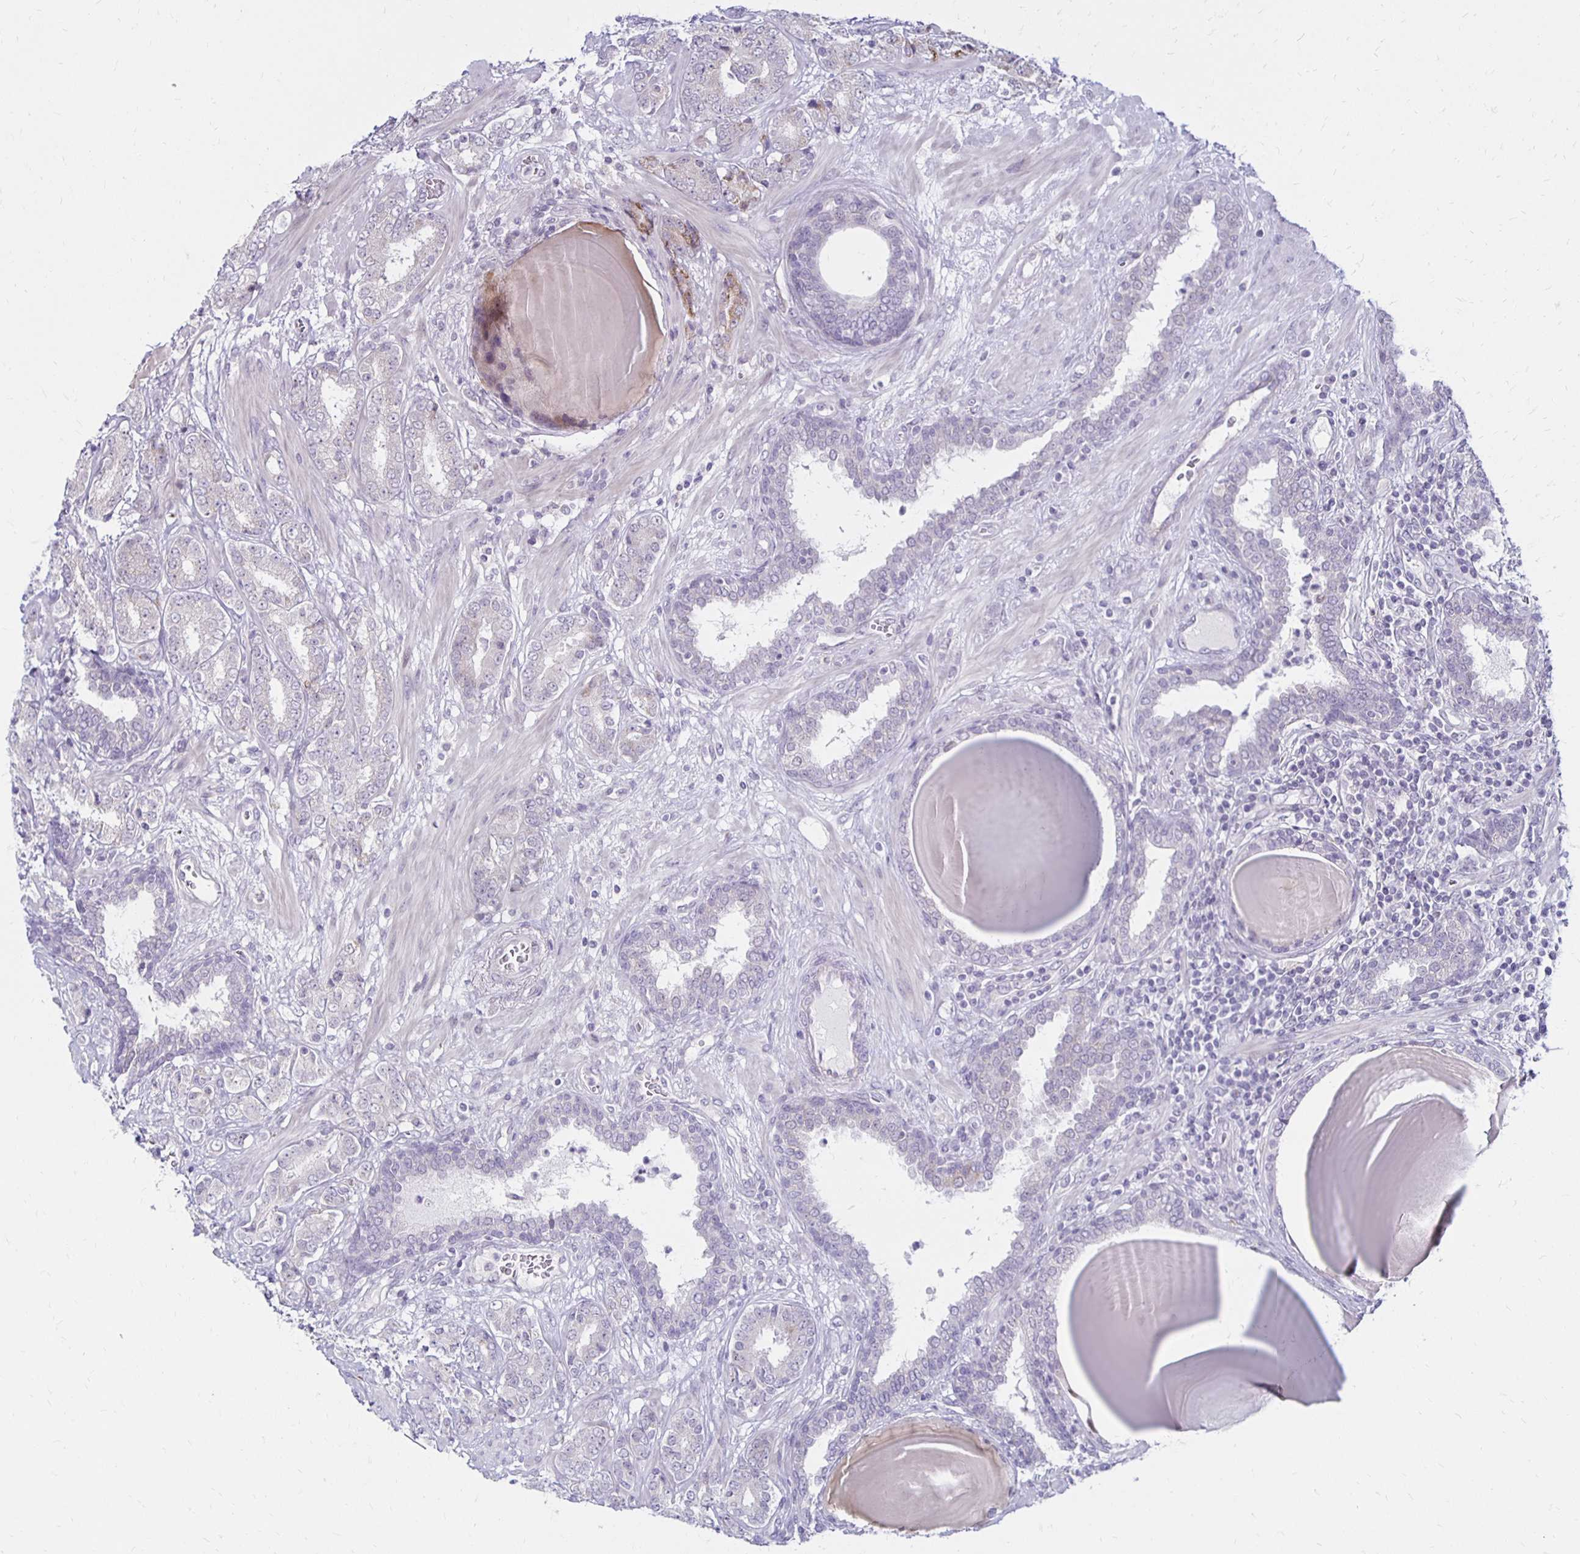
{"staining": {"intensity": "negative", "quantity": "none", "location": "none"}, "tissue": "prostate cancer", "cell_type": "Tumor cells", "image_type": "cancer", "snomed": [{"axis": "morphology", "description": "Adenocarcinoma, High grade"}, {"axis": "topography", "description": "Prostate"}], "caption": "High magnification brightfield microscopy of adenocarcinoma (high-grade) (prostate) stained with DAB (3,3'-diaminobenzidine) (brown) and counterstained with hematoxylin (blue): tumor cells show no significant staining.", "gene": "DAGLA", "patient": {"sex": "male", "age": 62}}